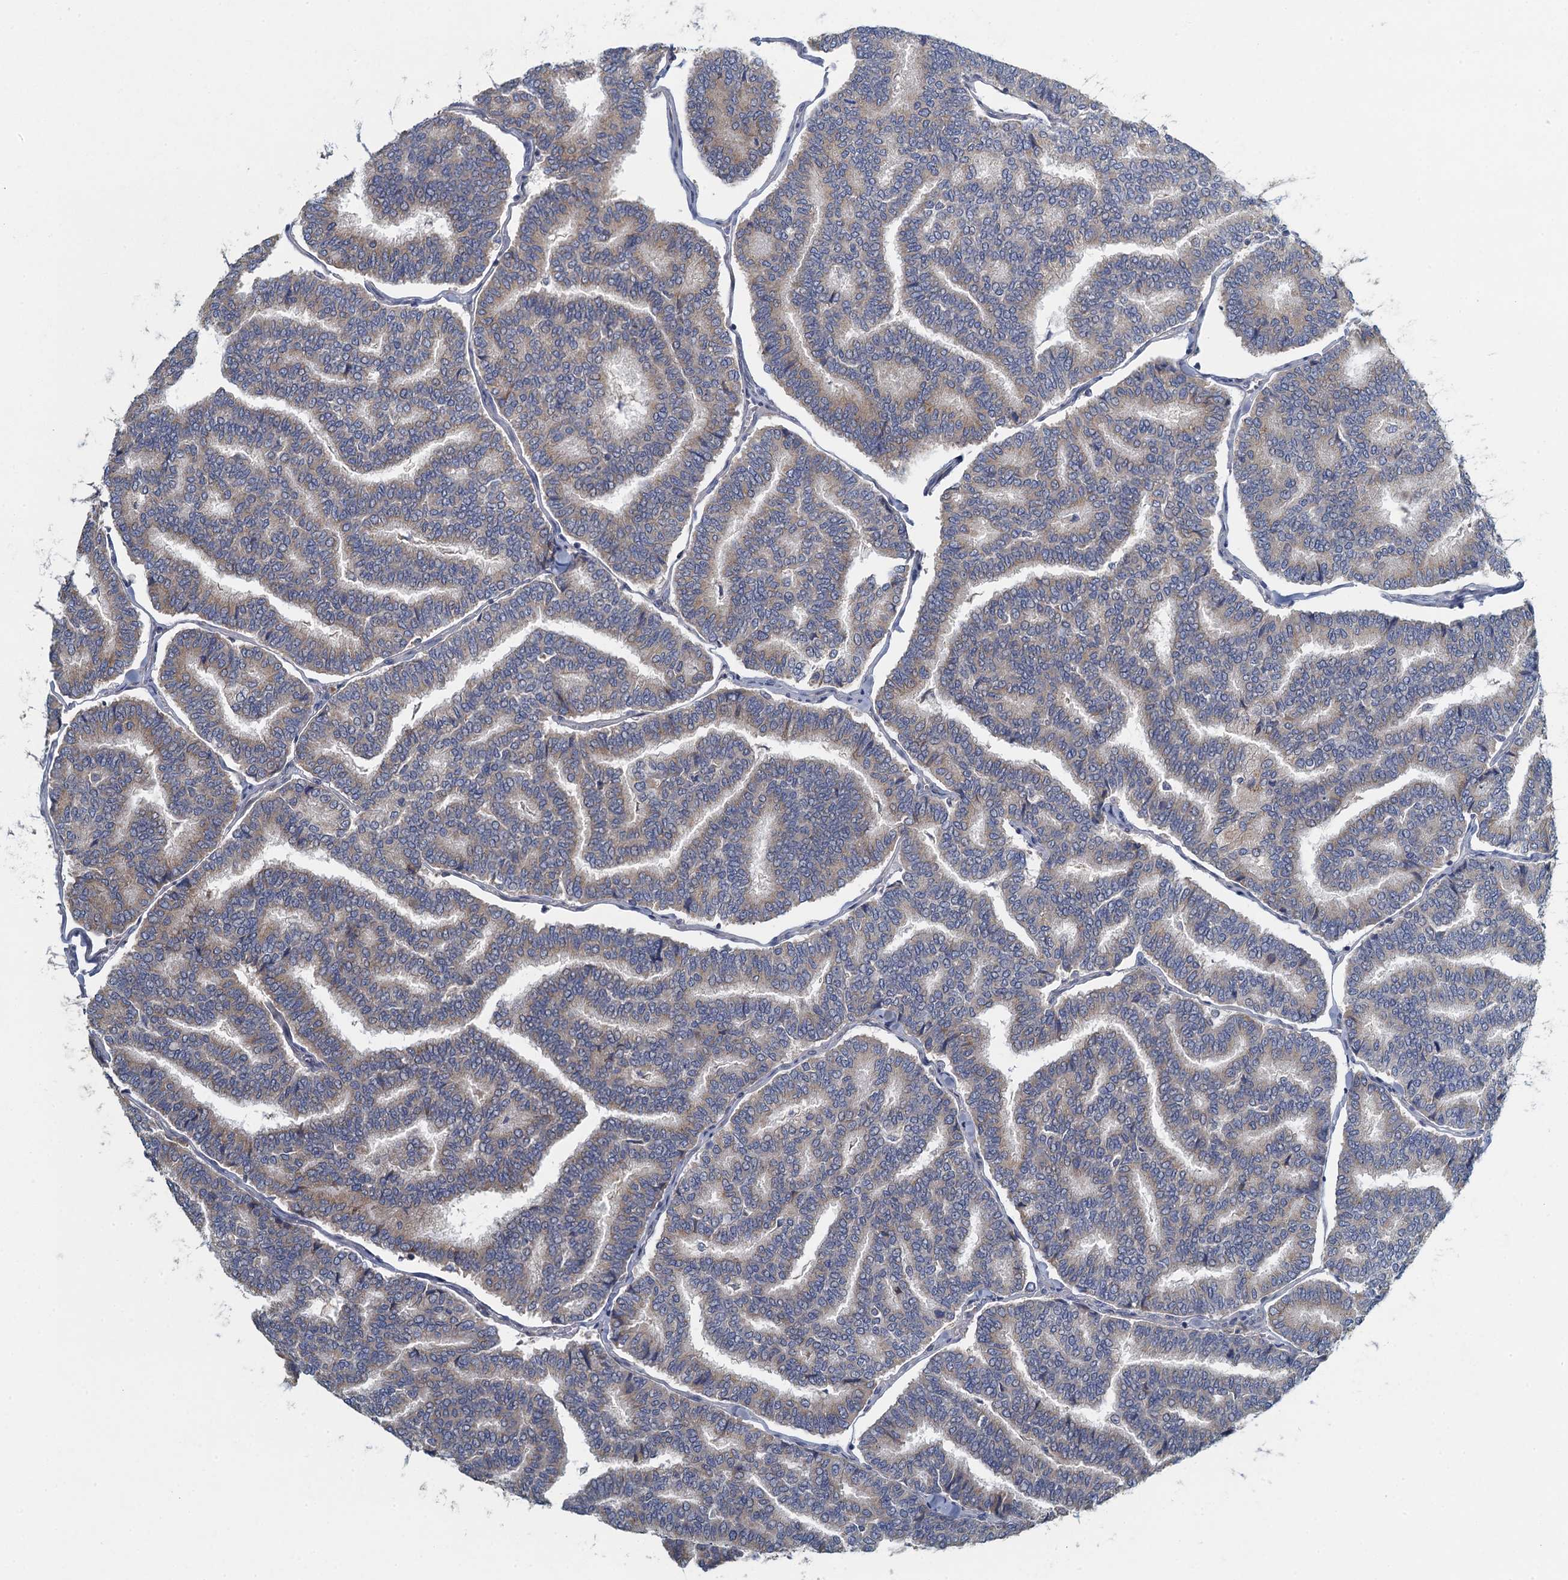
{"staining": {"intensity": "weak", "quantity": "25%-75%", "location": "cytoplasmic/membranous"}, "tissue": "thyroid cancer", "cell_type": "Tumor cells", "image_type": "cancer", "snomed": [{"axis": "morphology", "description": "Papillary adenocarcinoma, NOS"}, {"axis": "topography", "description": "Thyroid gland"}], "caption": "This photomicrograph displays thyroid papillary adenocarcinoma stained with IHC to label a protein in brown. The cytoplasmic/membranous of tumor cells show weak positivity for the protein. Nuclei are counter-stained blue.", "gene": "ALG2", "patient": {"sex": "female", "age": 35}}